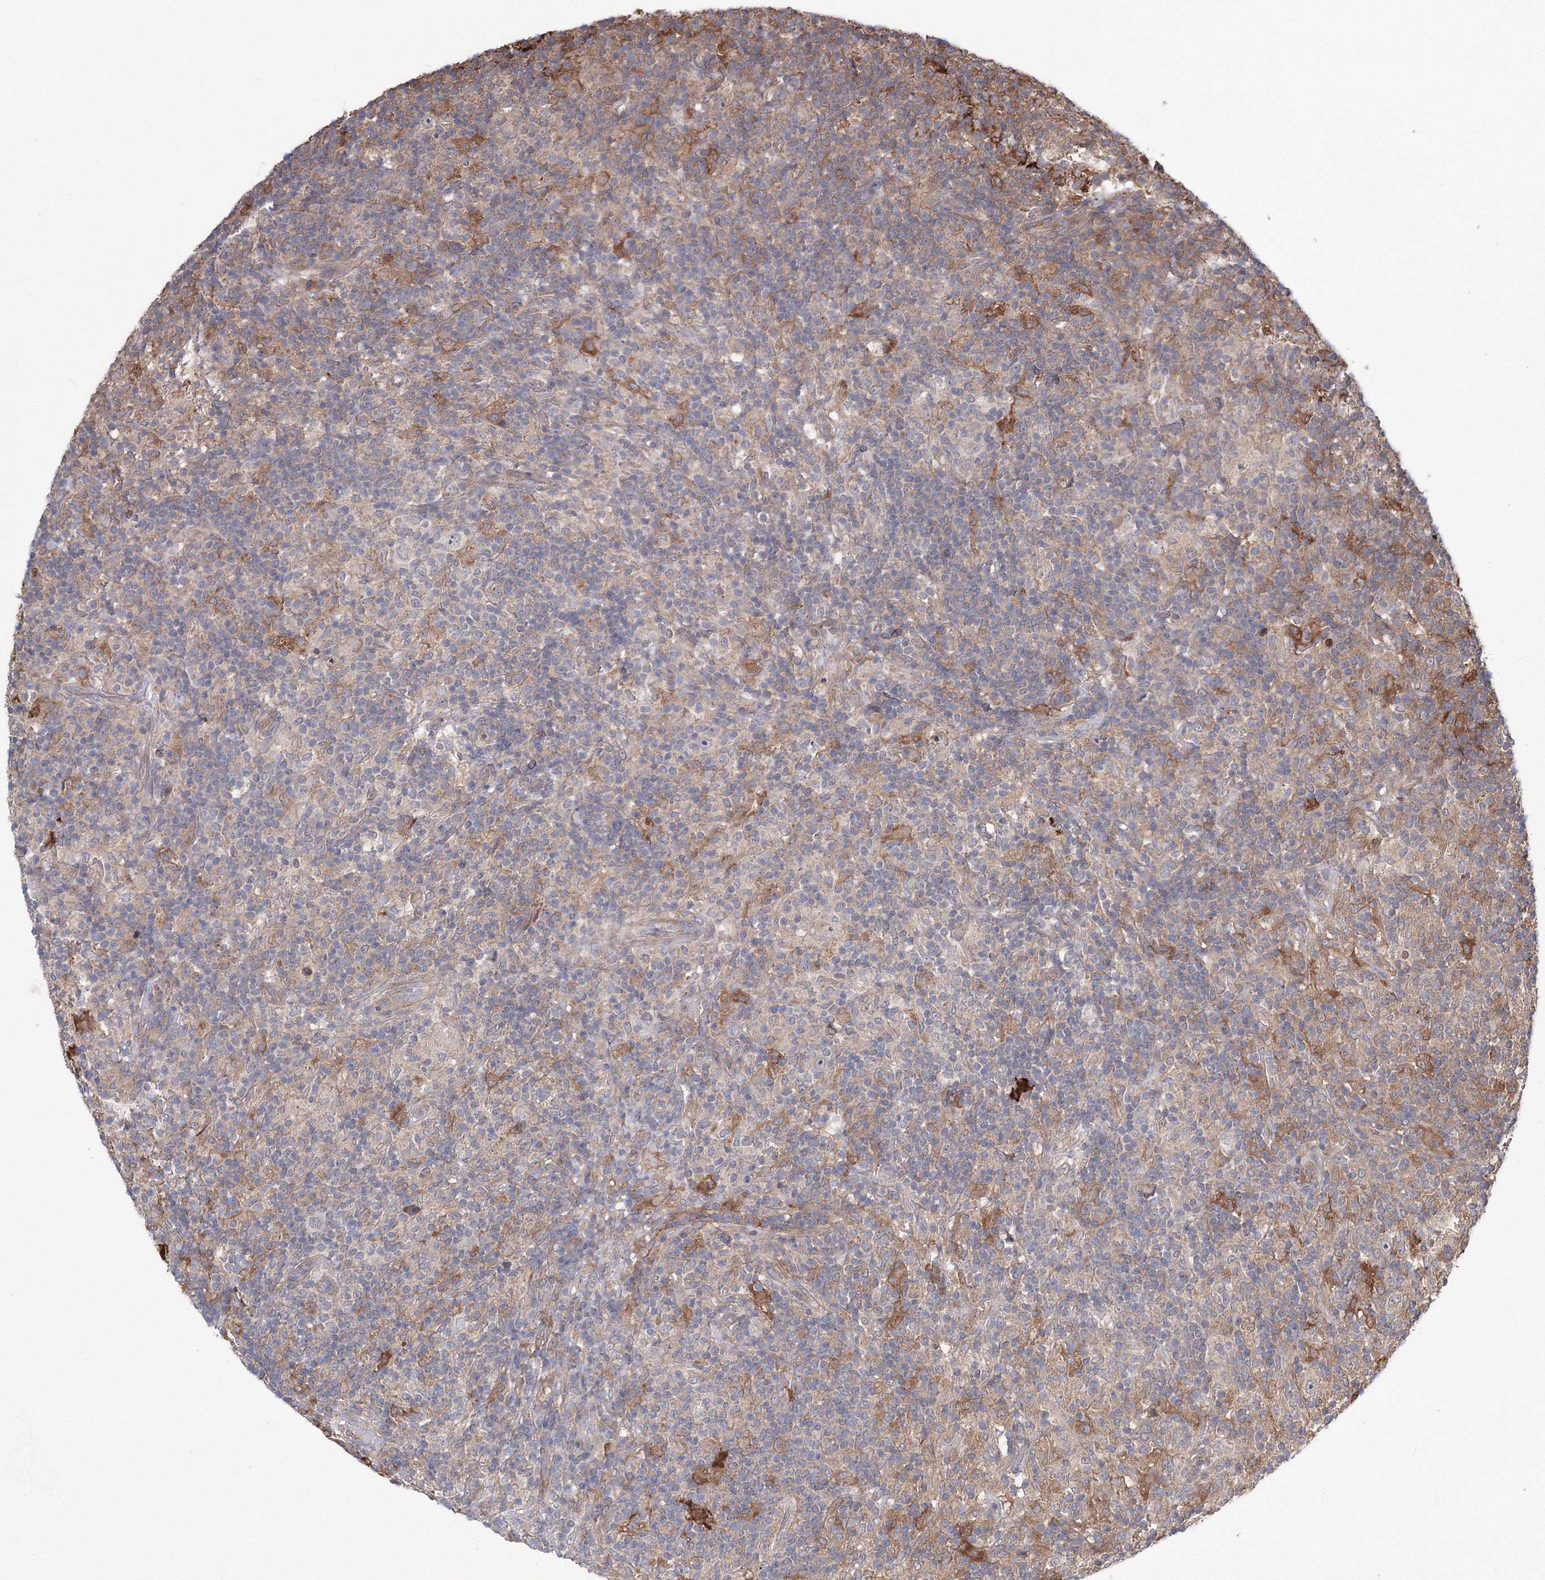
{"staining": {"intensity": "negative", "quantity": "none", "location": "none"}, "tissue": "lymphoma", "cell_type": "Tumor cells", "image_type": "cancer", "snomed": [{"axis": "morphology", "description": "Hodgkin's disease, NOS"}, {"axis": "topography", "description": "Lymph node"}], "caption": "This is an immunohistochemistry histopathology image of human lymphoma. There is no staining in tumor cells.", "gene": "RANBP3L", "patient": {"sex": "male", "age": 70}}